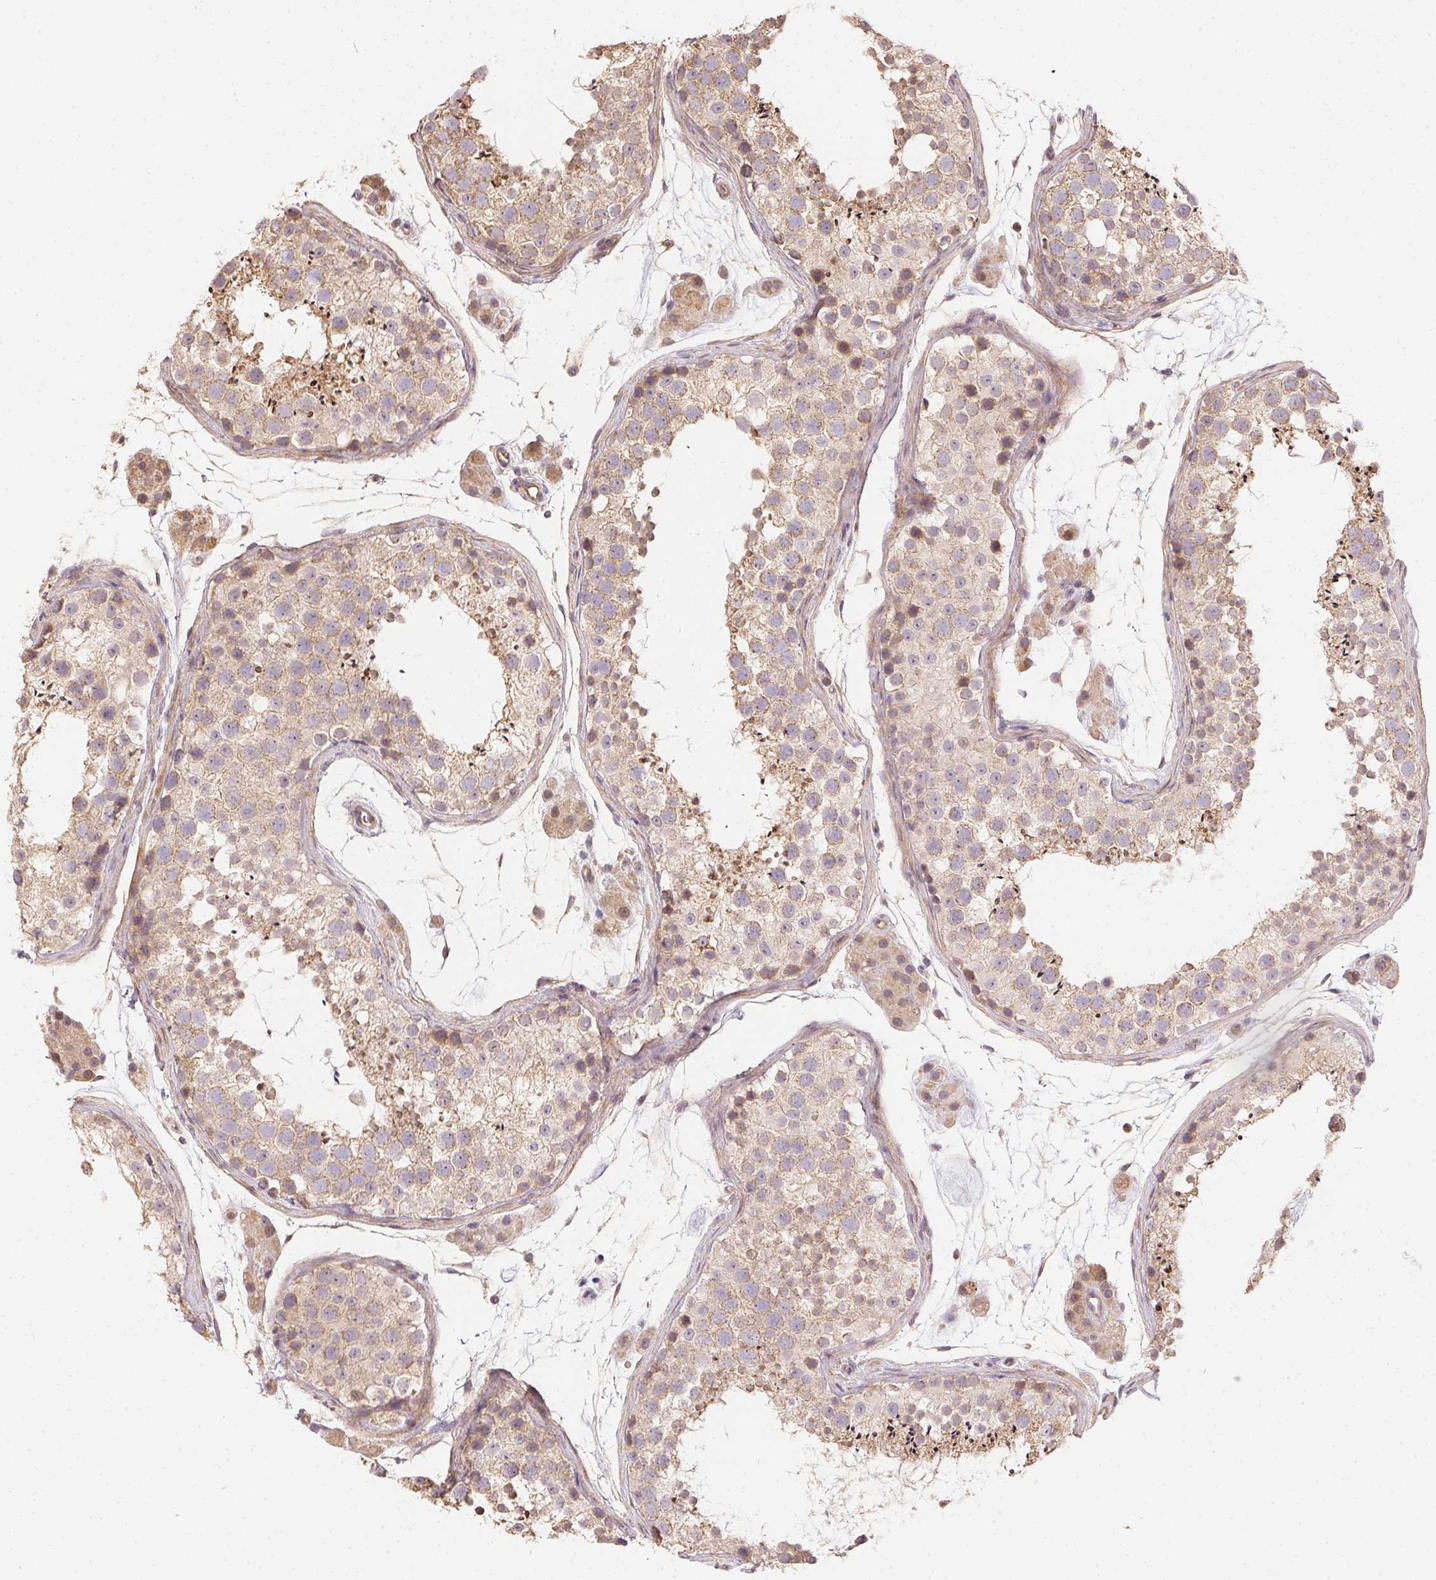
{"staining": {"intensity": "weak", "quantity": "25%-75%", "location": "cytoplasmic/membranous"}, "tissue": "testis", "cell_type": "Cells in seminiferous ducts", "image_type": "normal", "snomed": [{"axis": "morphology", "description": "Normal tissue, NOS"}, {"axis": "topography", "description": "Testis"}], "caption": "Weak cytoplasmic/membranous protein expression is appreciated in approximately 25%-75% of cells in seminiferous ducts in testis. (DAB = brown stain, brightfield microscopy at high magnification).", "gene": "REV3L", "patient": {"sex": "male", "age": 41}}